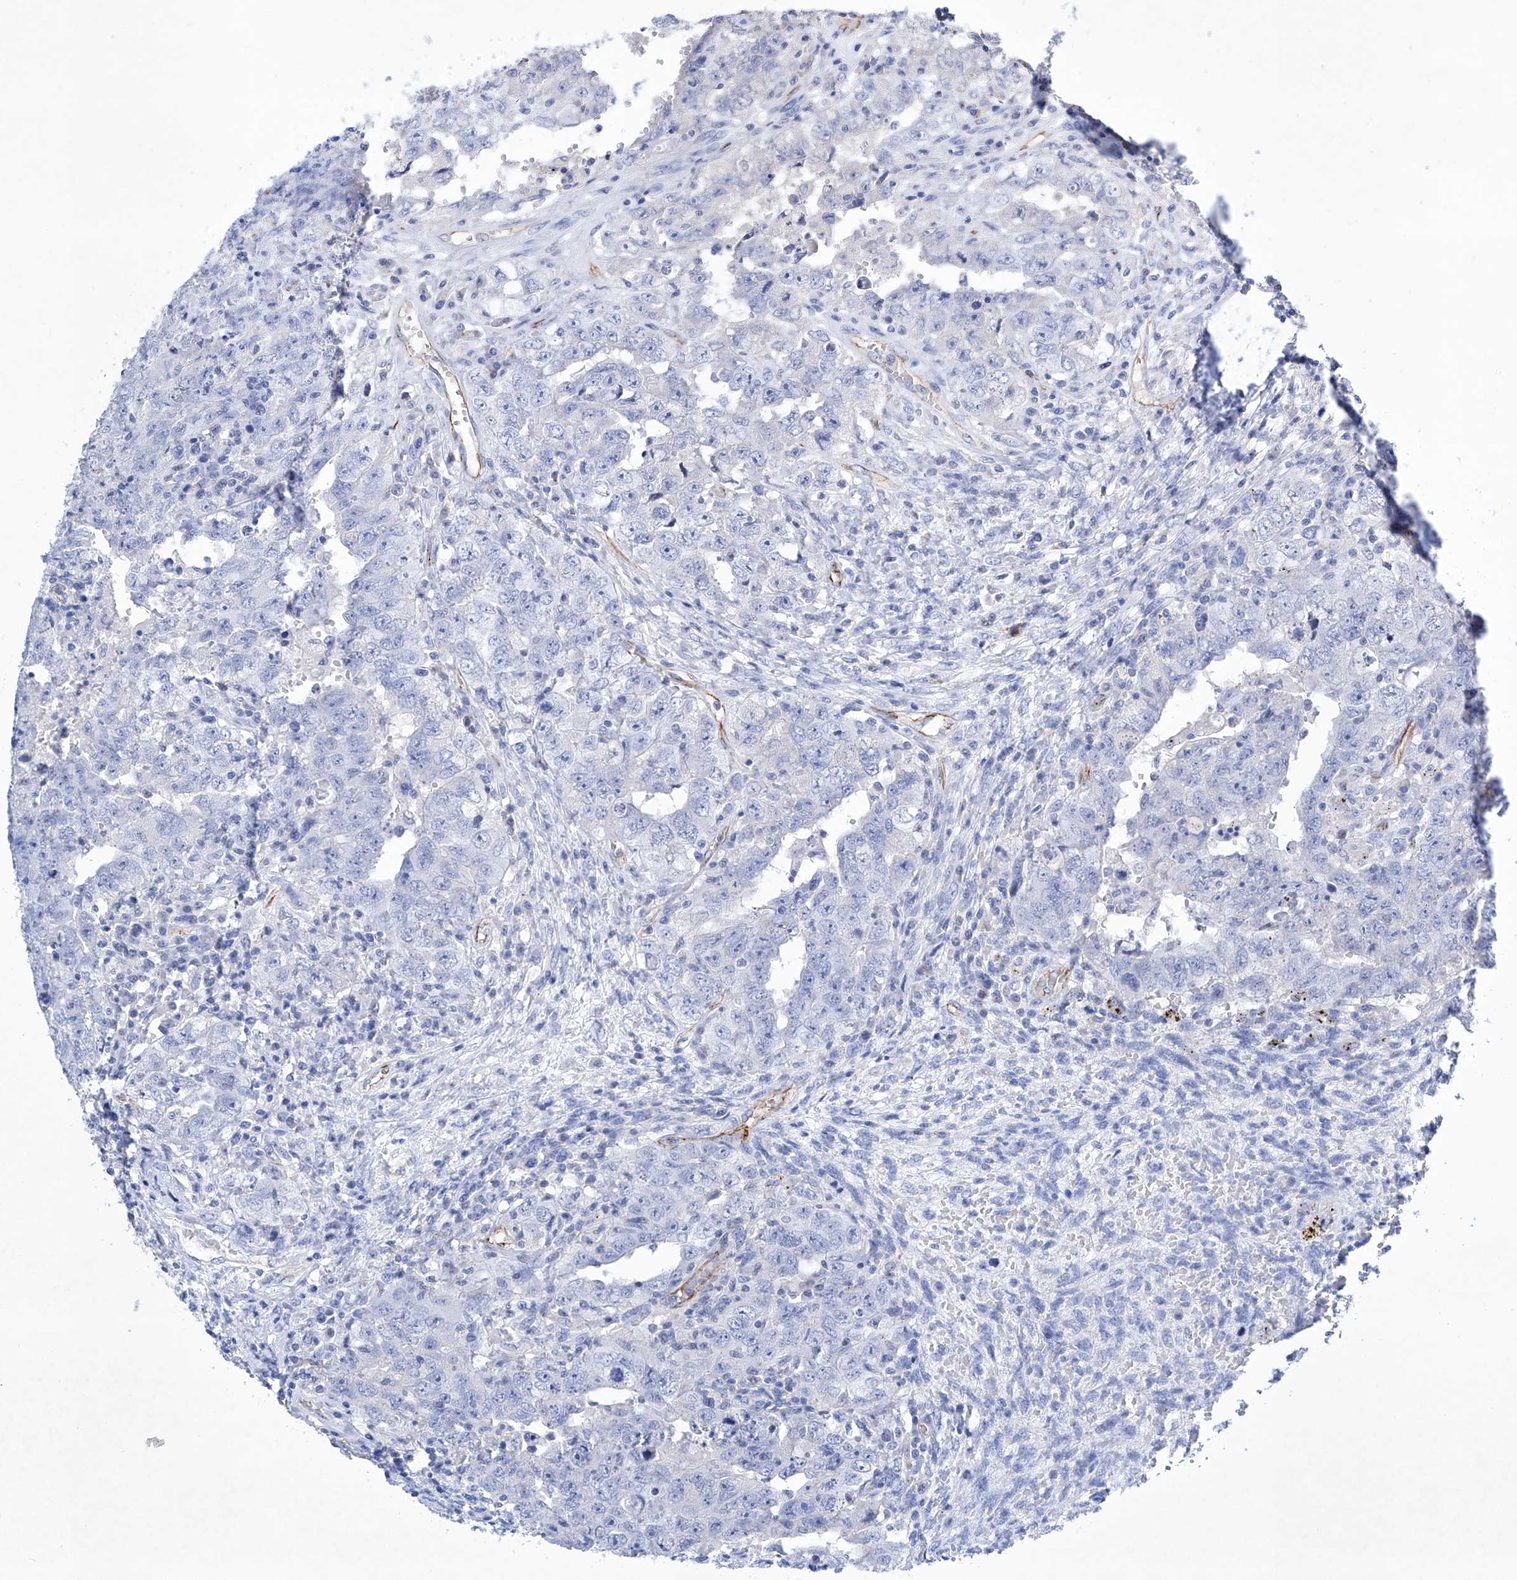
{"staining": {"intensity": "negative", "quantity": "none", "location": "none"}, "tissue": "testis cancer", "cell_type": "Tumor cells", "image_type": "cancer", "snomed": [{"axis": "morphology", "description": "Carcinoma, Embryonal, NOS"}, {"axis": "topography", "description": "Testis"}], "caption": "DAB immunohistochemical staining of embryonal carcinoma (testis) displays no significant expression in tumor cells. The staining is performed using DAB brown chromogen with nuclei counter-stained in using hematoxylin.", "gene": "ETV7", "patient": {"sex": "male", "age": 26}}